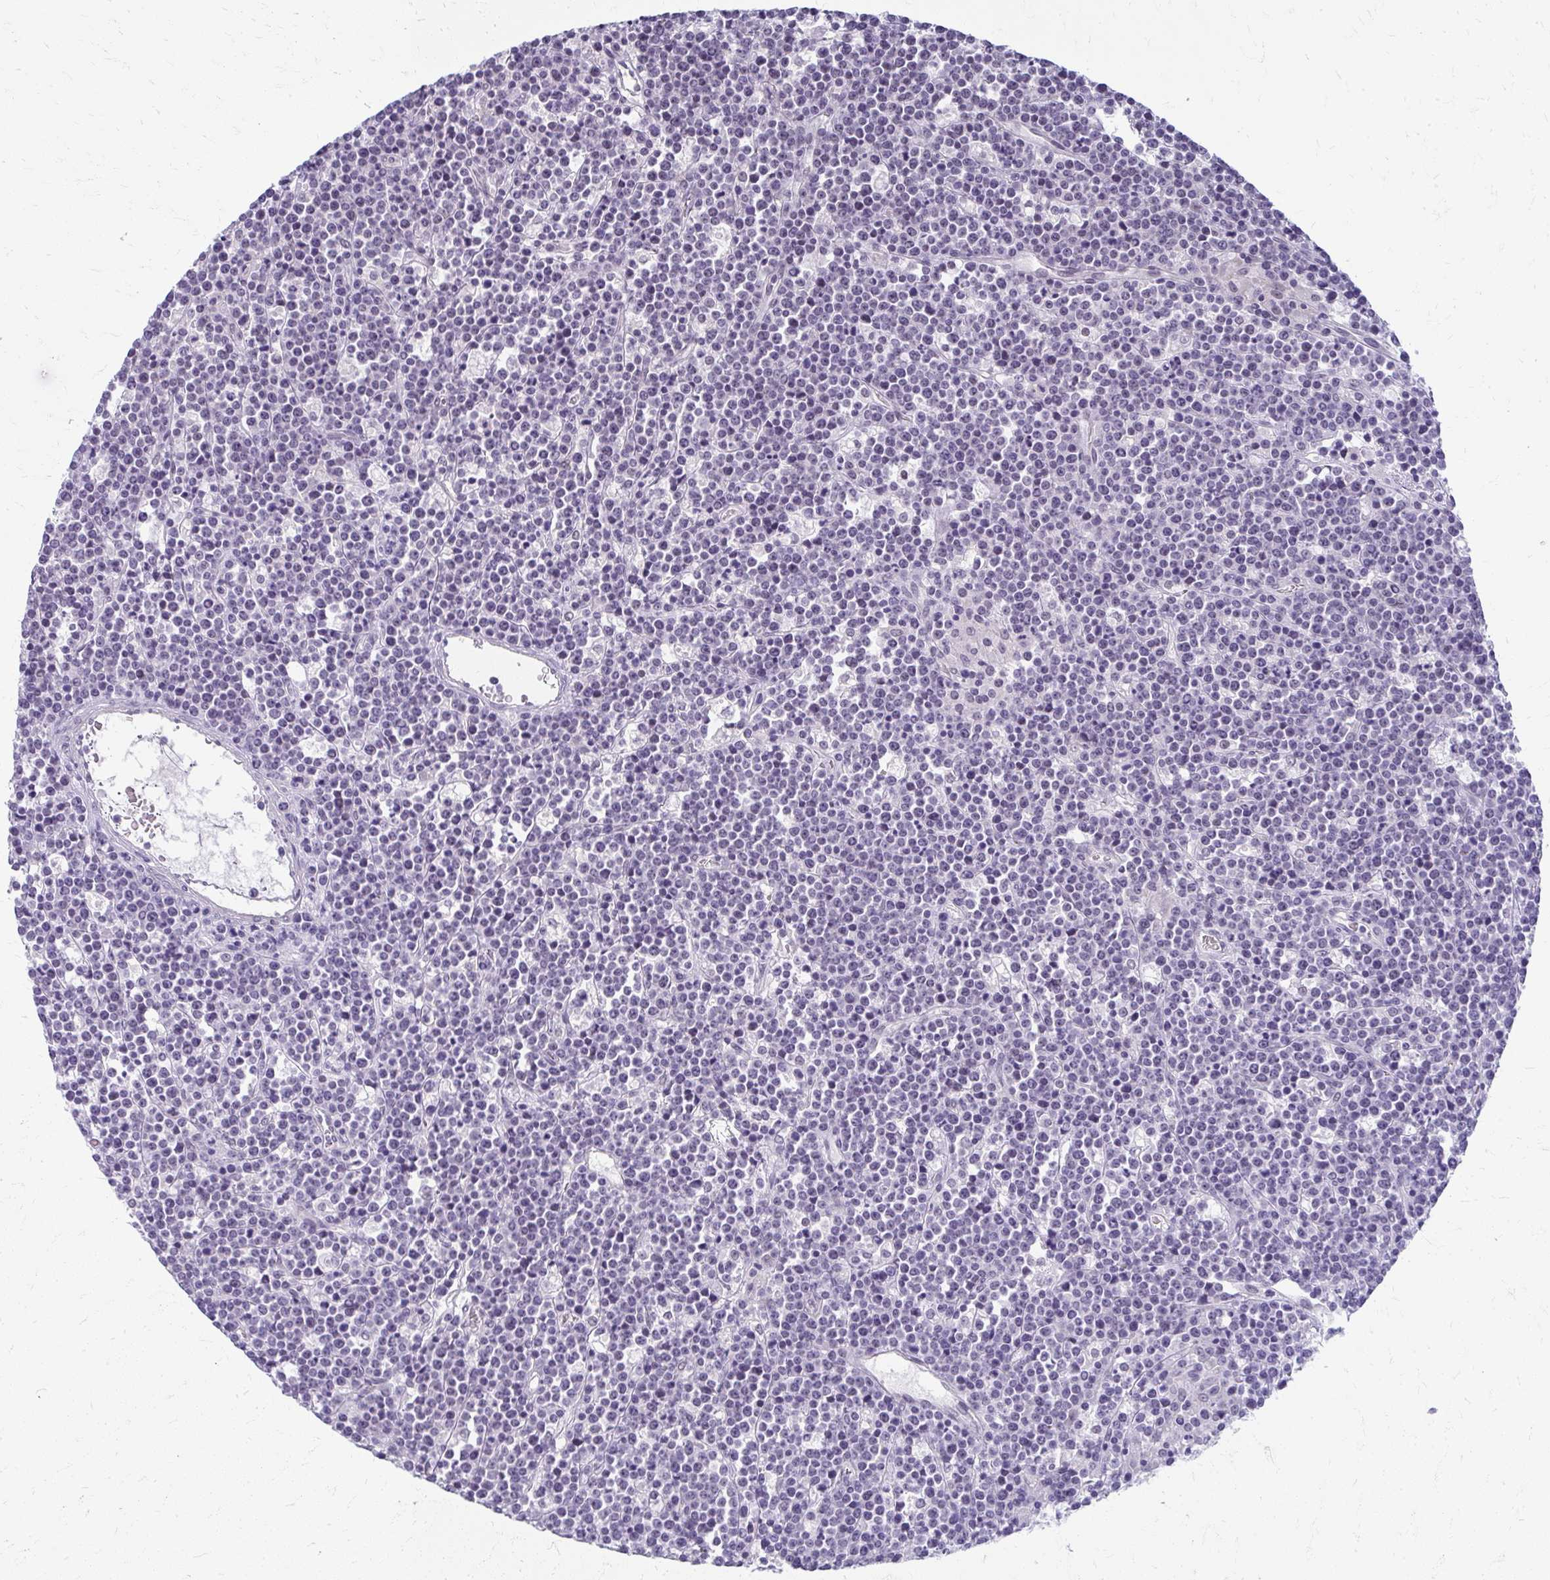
{"staining": {"intensity": "negative", "quantity": "none", "location": "none"}, "tissue": "lymphoma", "cell_type": "Tumor cells", "image_type": "cancer", "snomed": [{"axis": "morphology", "description": "Malignant lymphoma, non-Hodgkin's type, High grade"}, {"axis": "topography", "description": "Ovary"}], "caption": "Immunohistochemical staining of human lymphoma reveals no significant positivity in tumor cells.", "gene": "TEX33", "patient": {"sex": "female", "age": 56}}